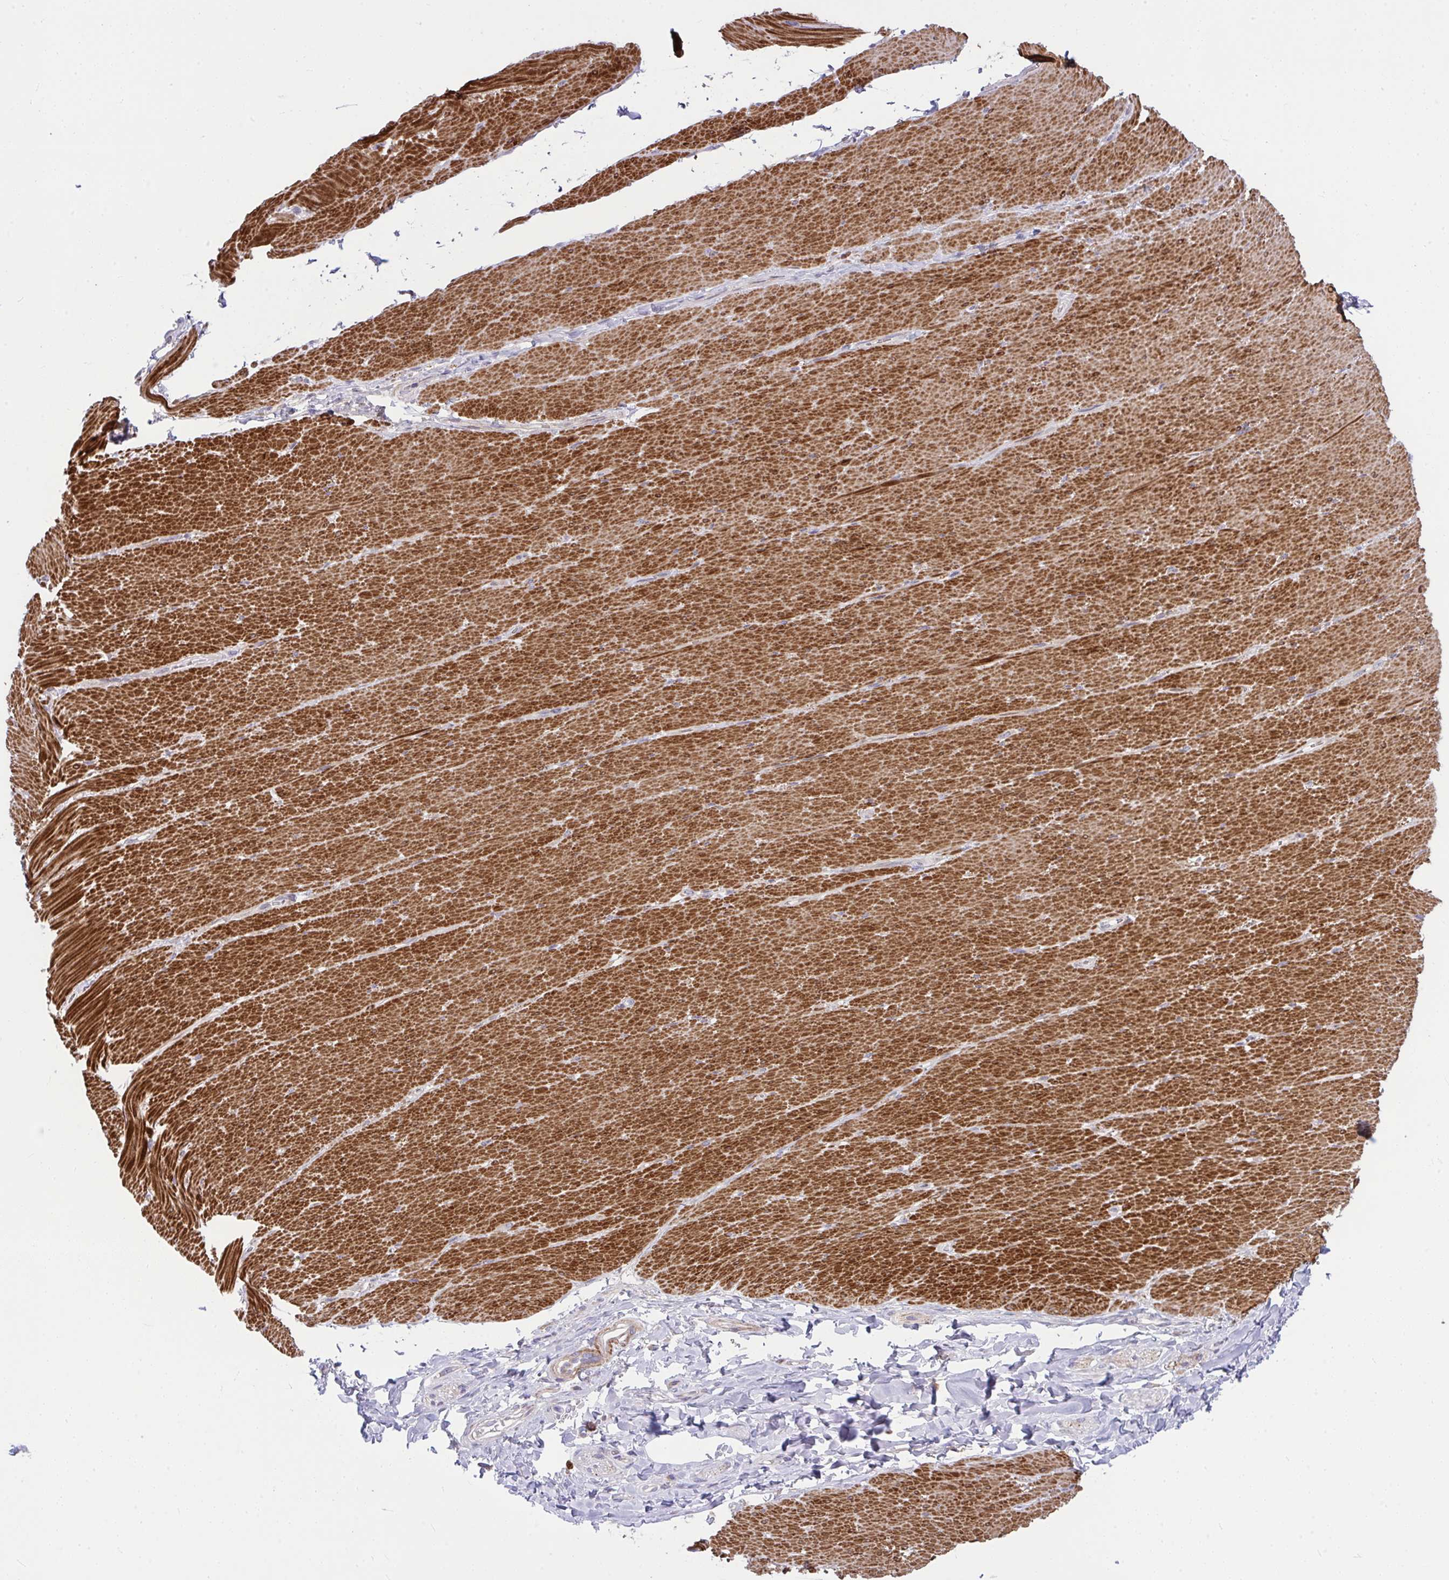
{"staining": {"intensity": "strong", "quantity": ">75%", "location": "cytoplasmic/membranous"}, "tissue": "smooth muscle", "cell_type": "Smooth muscle cells", "image_type": "normal", "snomed": [{"axis": "morphology", "description": "Normal tissue, NOS"}, {"axis": "topography", "description": "Smooth muscle"}, {"axis": "topography", "description": "Rectum"}], "caption": "Strong cytoplasmic/membranous staining for a protein is appreciated in approximately >75% of smooth muscle cells of unremarkable smooth muscle using immunohistochemistry.", "gene": "PIGZ", "patient": {"sex": "male", "age": 53}}